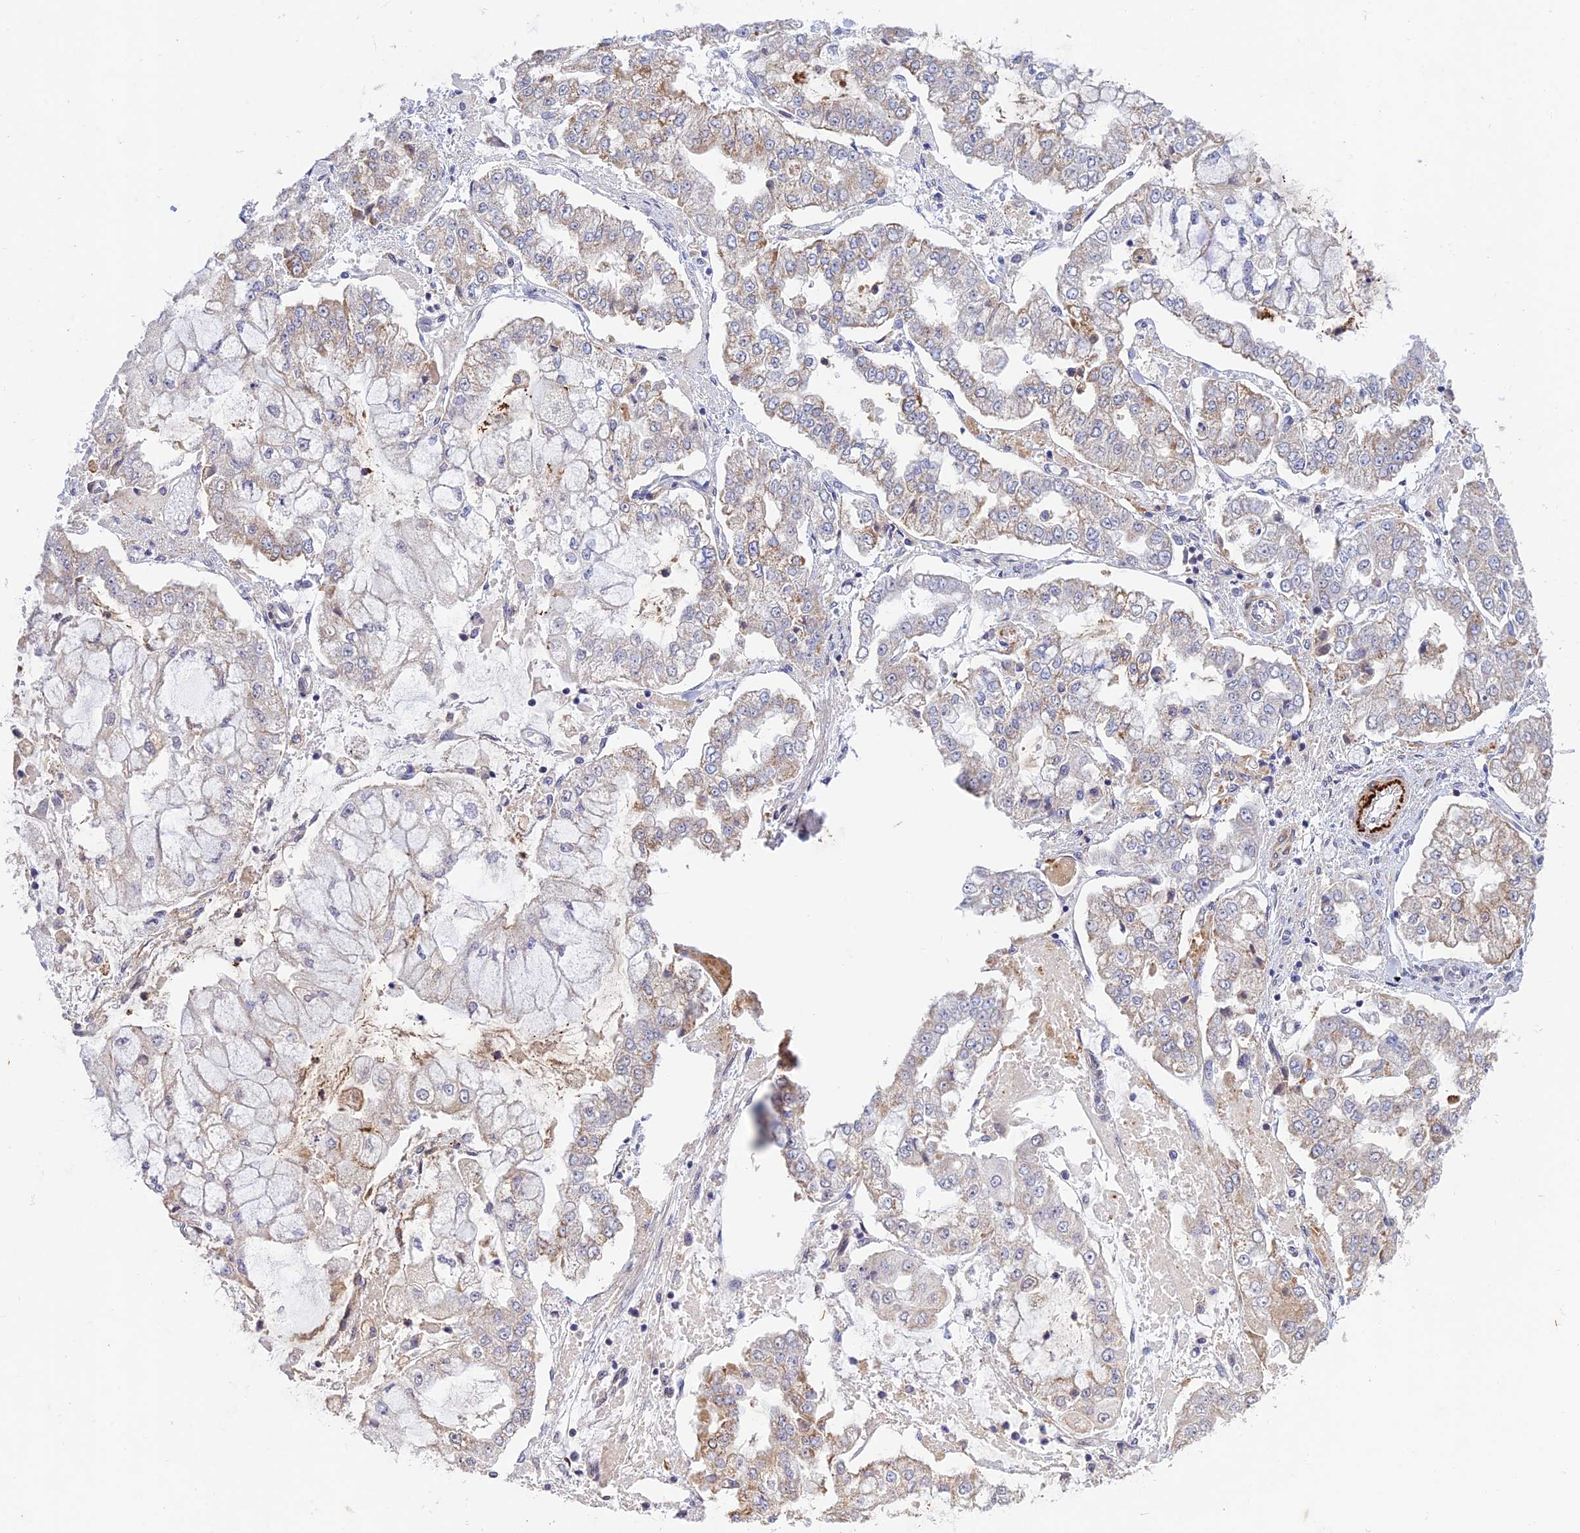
{"staining": {"intensity": "weak", "quantity": "<25%", "location": "cytoplasmic/membranous"}, "tissue": "stomach cancer", "cell_type": "Tumor cells", "image_type": "cancer", "snomed": [{"axis": "morphology", "description": "Adenocarcinoma, NOS"}, {"axis": "topography", "description": "Stomach"}], "caption": "IHC of human stomach adenocarcinoma shows no positivity in tumor cells.", "gene": "WDR55", "patient": {"sex": "male", "age": 76}}